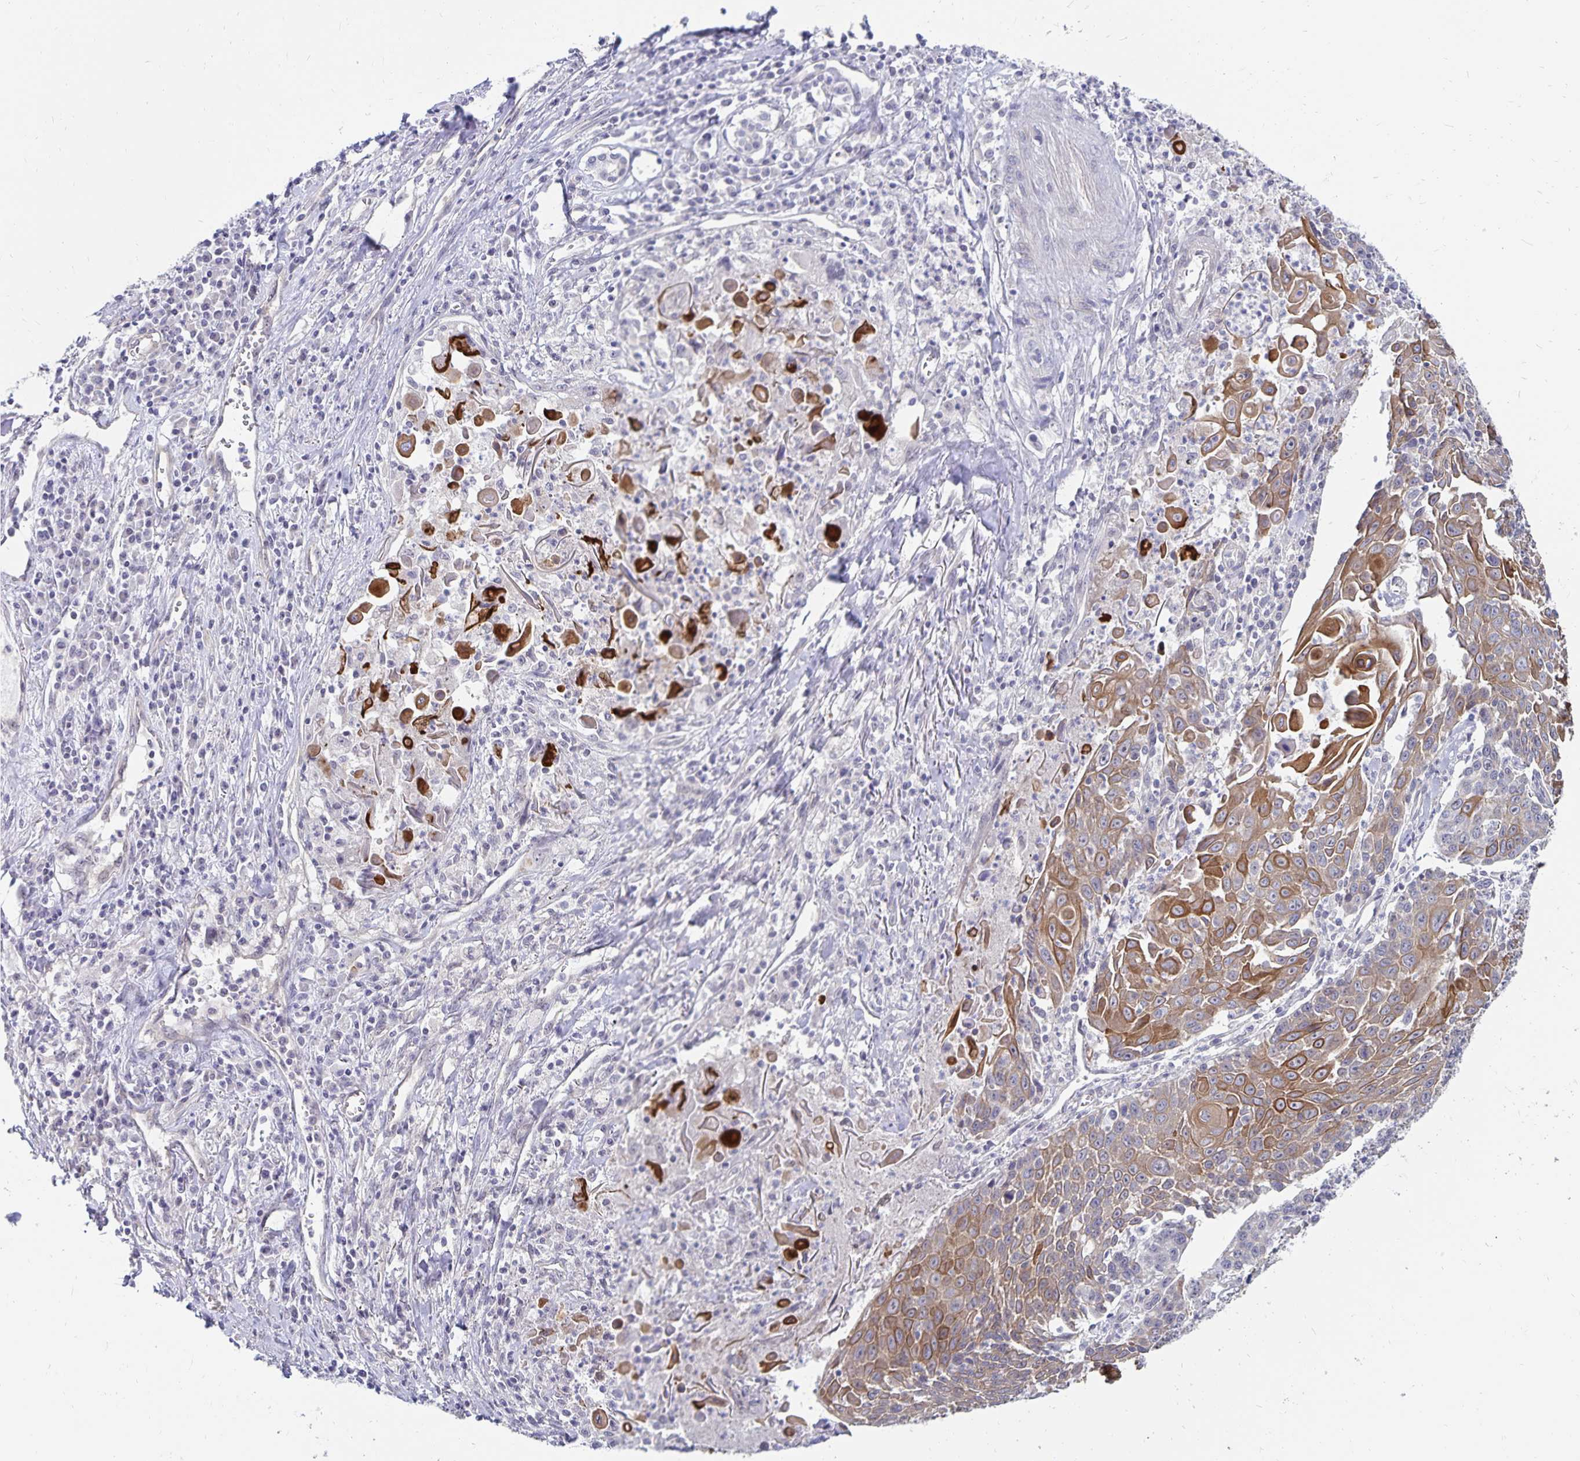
{"staining": {"intensity": "moderate", "quantity": "25%-75%", "location": "cytoplasmic/membranous"}, "tissue": "lung cancer", "cell_type": "Tumor cells", "image_type": "cancer", "snomed": [{"axis": "morphology", "description": "Squamous cell carcinoma, NOS"}, {"axis": "morphology", "description": "Squamous cell carcinoma, metastatic, NOS"}, {"axis": "topography", "description": "Lung"}, {"axis": "topography", "description": "Pleura, NOS"}], "caption": "A histopathology image showing moderate cytoplasmic/membranous positivity in about 25%-75% of tumor cells in squamous cell carcinoma (lung), as visualized by brown immunohistochemical staining.", "gene": "CDKN2B", "patient": {"sex": "male", "age": 72}}